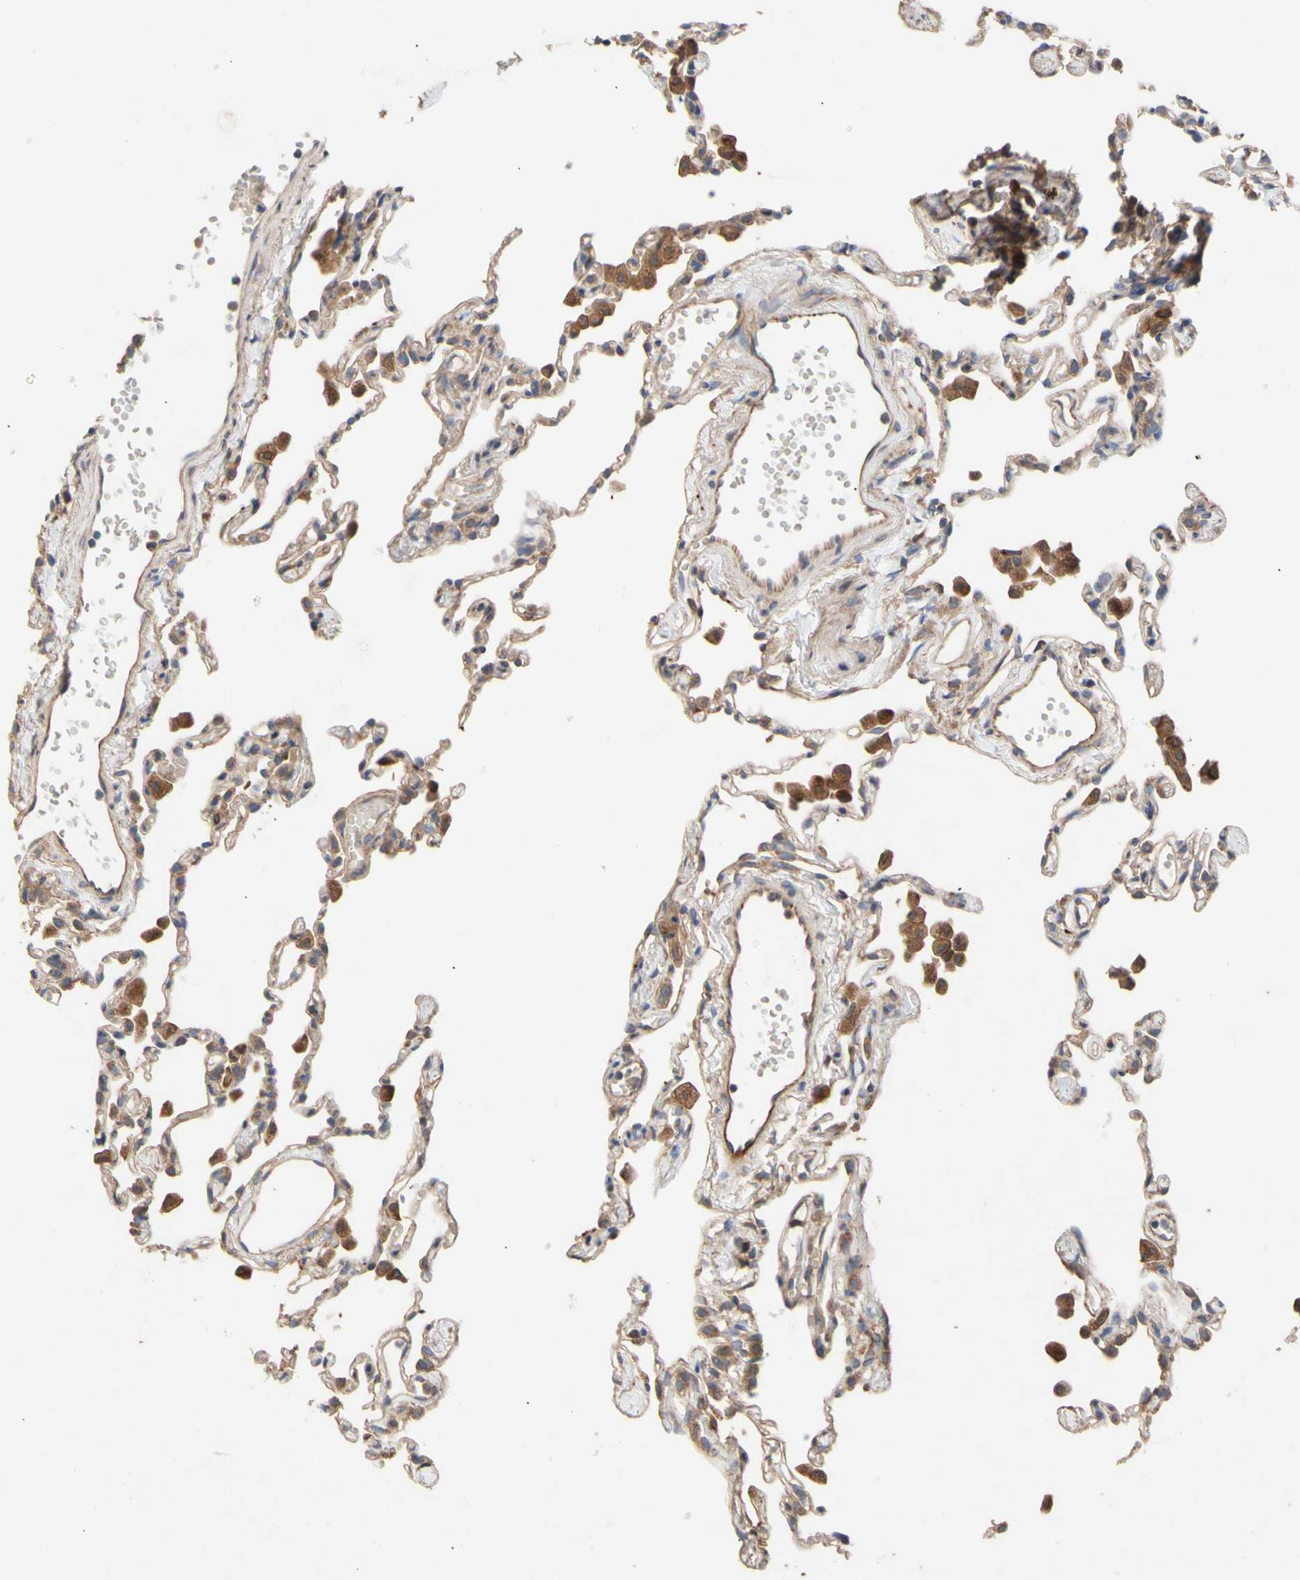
{"staining": {"intensity": "weak", "quantity": "25%-75%", "location": "cytoplasmic/membranous"}, "tissue": "lung", "cell_type": "Alveolar cells", "image_type": "normal", "snomed": [{"axis": "morphology", "description": "Normal tissue, NOS"}, {"axis": "topography", "description": "Lung"}], "caption": "This is an image of immunohistochemistry (IHC) staining of normal lung, which shows weak positivity in the cytoplasmic/membranous of alveolar cells.", "gene": "EIF2S3", "patient": {"sex": "female", "age": 49}}